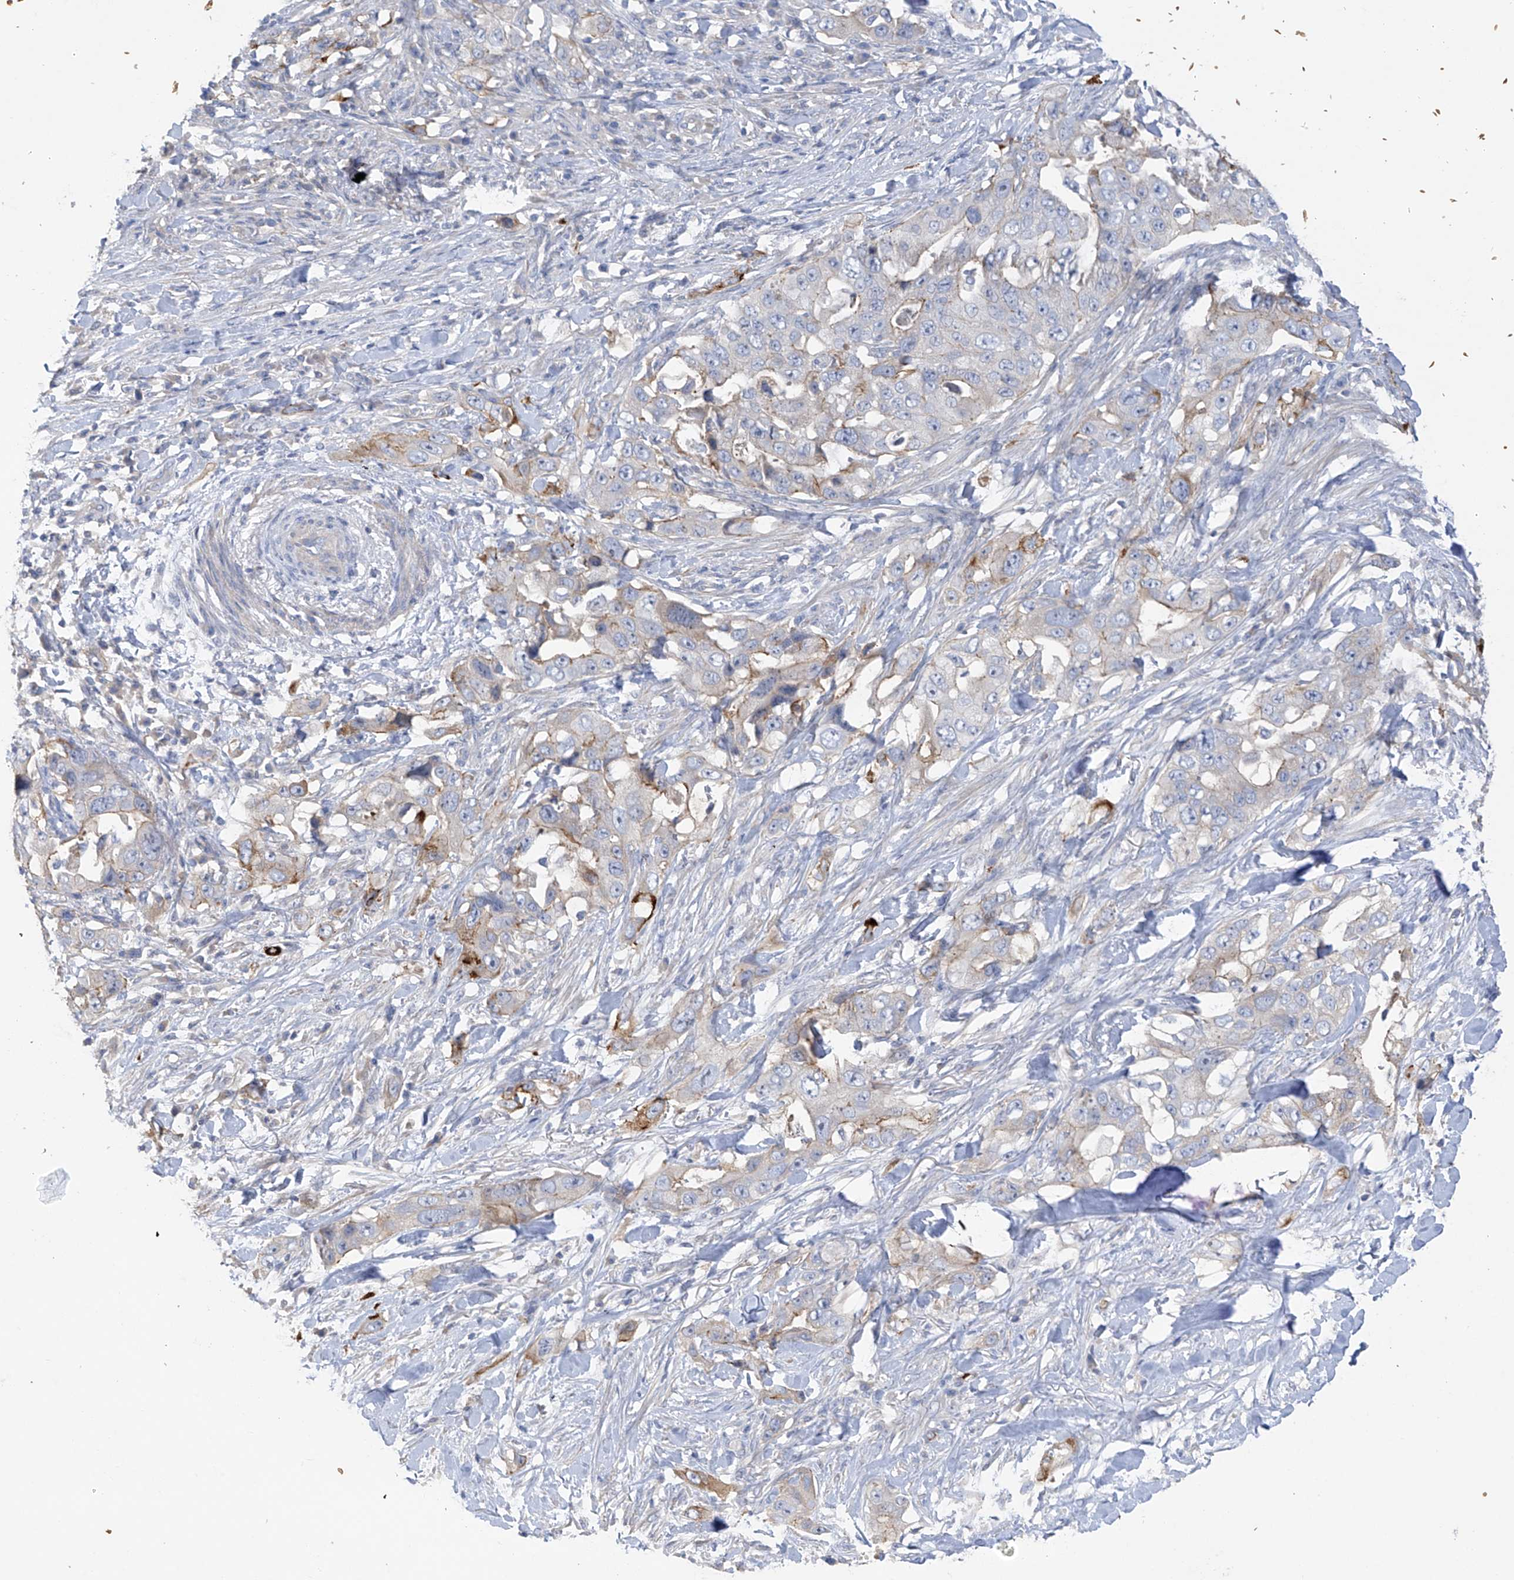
{"staining": {"intensity": "weak", "quantity": "<25%", "location": "cytoplasmic/membranous"}, "tissue": "lung cancer", "cell_type": "Tumor cells", "image_type": "cancer", "snomed": [{"axis": "morphology", "description": "Adenocarcinoma, NOS"}, {"axis": "topography", "description": "Lung"}], "caption": "Immunohistochemistry (IHC) image of lung cancer stained for a protein (brown), which reveals no expression in tumor cells.", "gene": "PRSS12", "patient": {"sex": "female", "age": 51}}